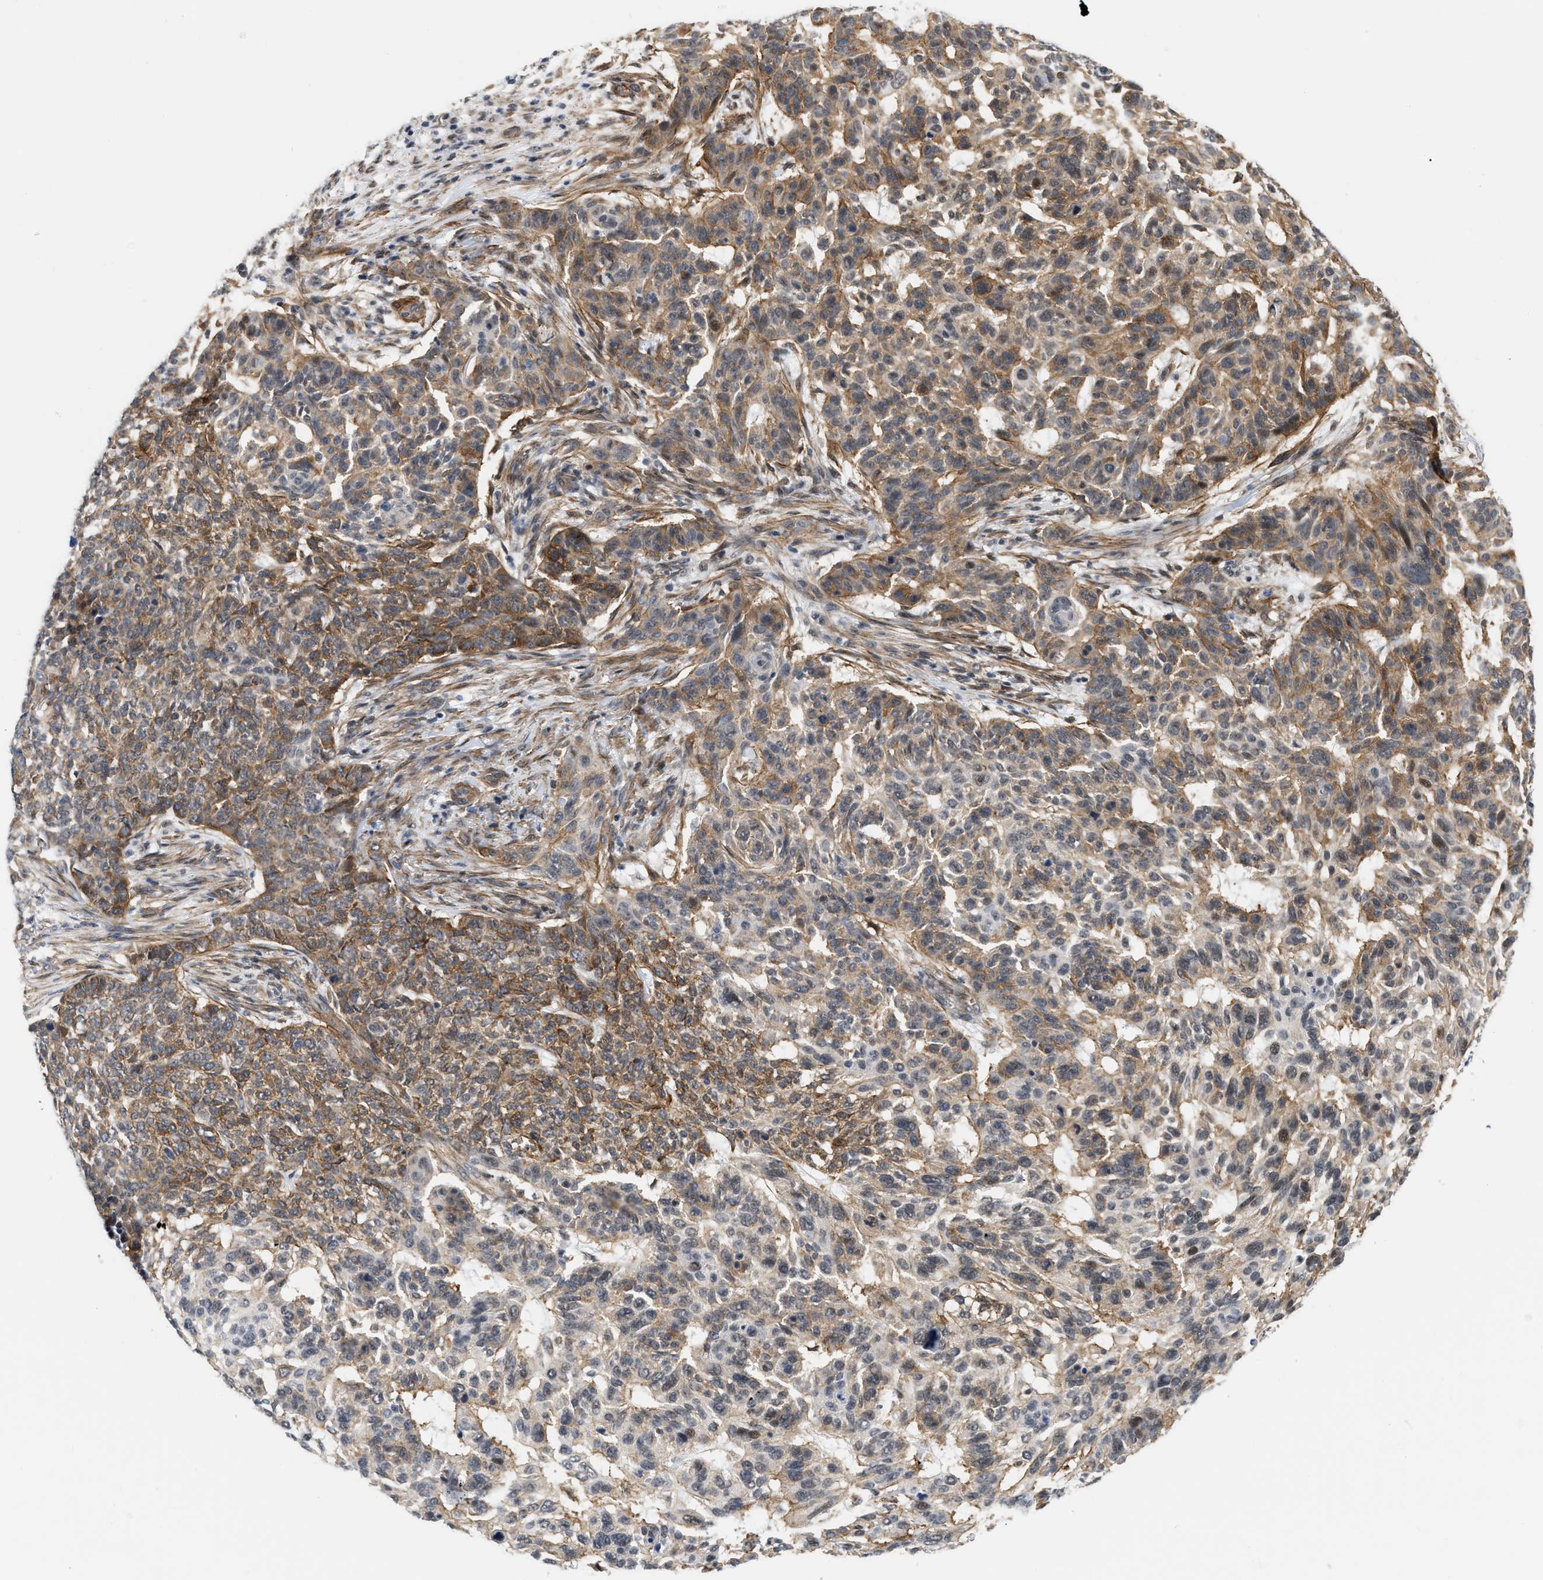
{"staining": {"intensity": "moderate", "quantity": ">75%", "location": "cytoplasmic/membranous"}, "tissue": "skin cancer", "cell_type": "Tumor cells", "image_type": "cancer", "snomed": [{"axis": "morphology", "description": "Basal cell carcinoma"}, {"axis": "topography", "description": "Skin"}], "caption": "Protein staining by immunohistochemistry (IHC) exhibits moderate cytoplasmic/membranous expression in about >75% of tumor cells in skin basal cell carcinoma.", "gene": "GPRASP2", "patient": {"sex": "male", "age": 85}}